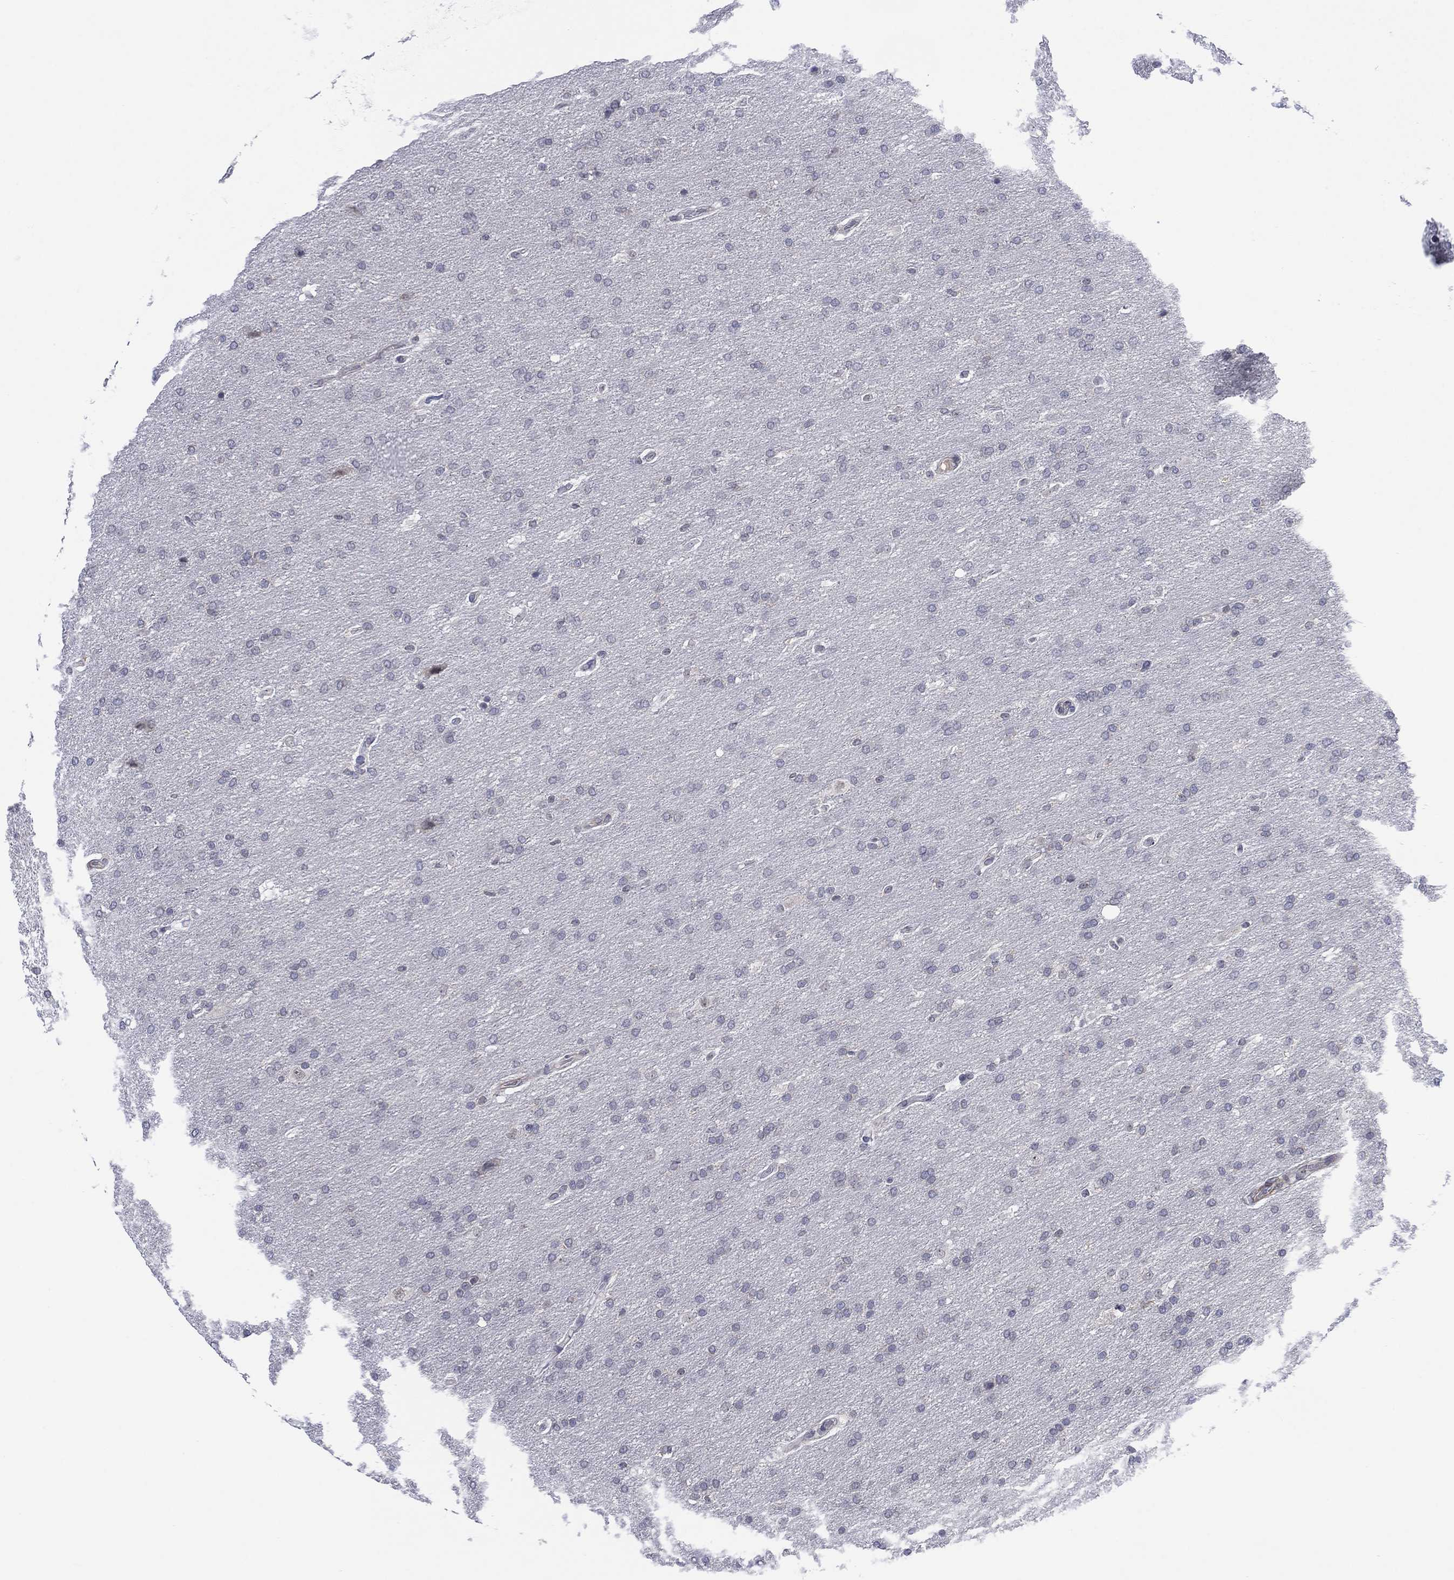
{"staining": {"intensity": "negative", "quantity": "none", "location": "none"}, "tissue": "glioma", "cell_type": "Tumor cells", "image_type": "cancer", "snomed": [{"axis": "morphology", "description": "Glioma, malignant, Low grade"}, {"axis": "topography", "description": "Brain"}], "caption": "DAB (3,3'-diaminobenzidine) immunohistochemical staining of malignant low-grade glioma reveals no significant positivity in tumor cells.", "gene": "MTRFR", "patient": {"sex": "female", "age": 37}}